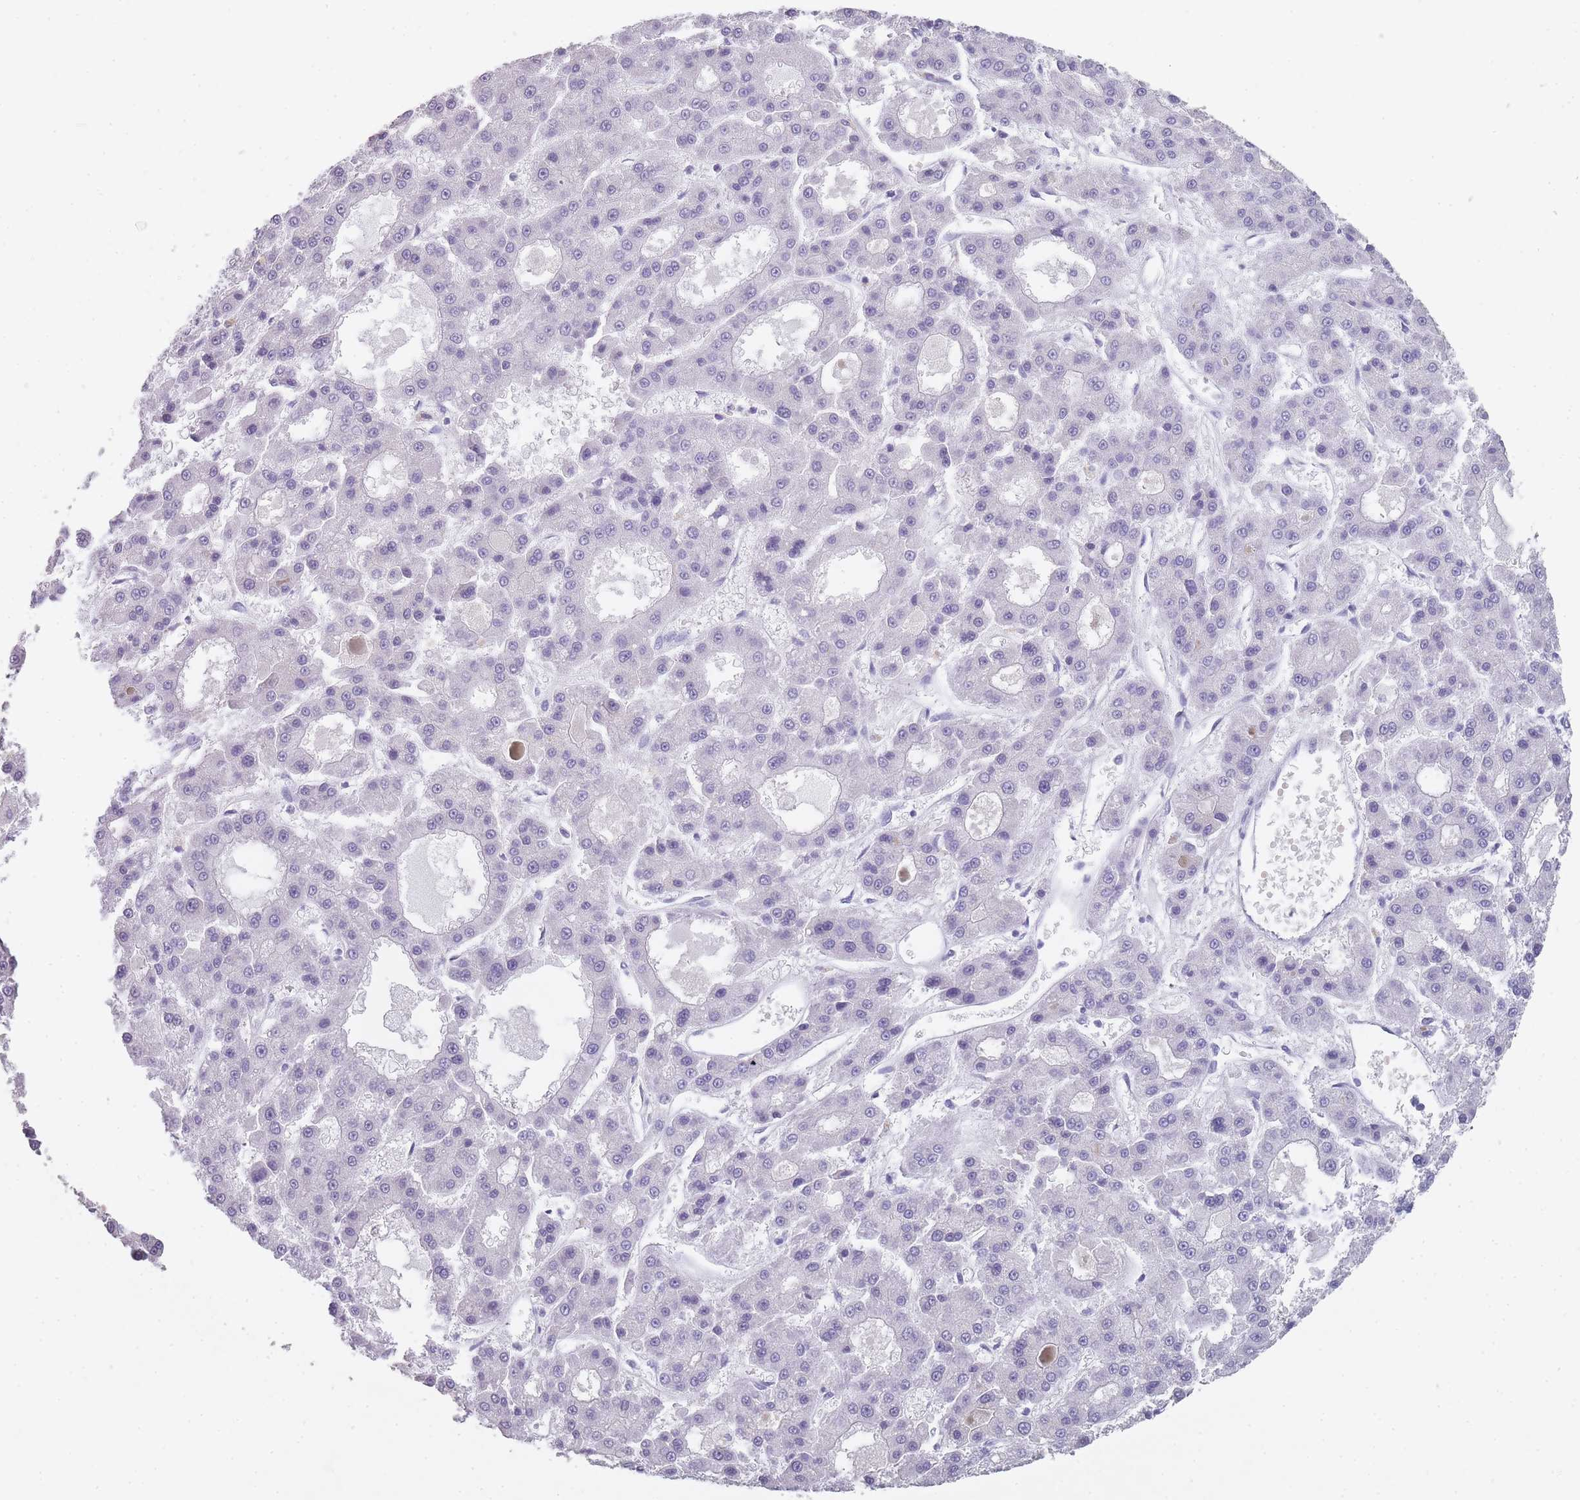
{"staining": {"intensity": "negative", "quantity": "none", "location": "none"}, "tissue": "liver cancer", "cell_type": "Tumor cells", "image_type": "cancer", "snomed": [{"axis": "morphology", "description": "Carcinoma, Hepatocellular, NOS"}, {"axis": "topography", "description": "Liver"}], "caption": "This micrograph is of liver cancer stained with immunohistochemistry to label a protein in brown with the nuclei are counter-stained blue. There is no staining in tumor cells.", "gene": "TCP11", "patient": {"sex": "male", "age": 70}}